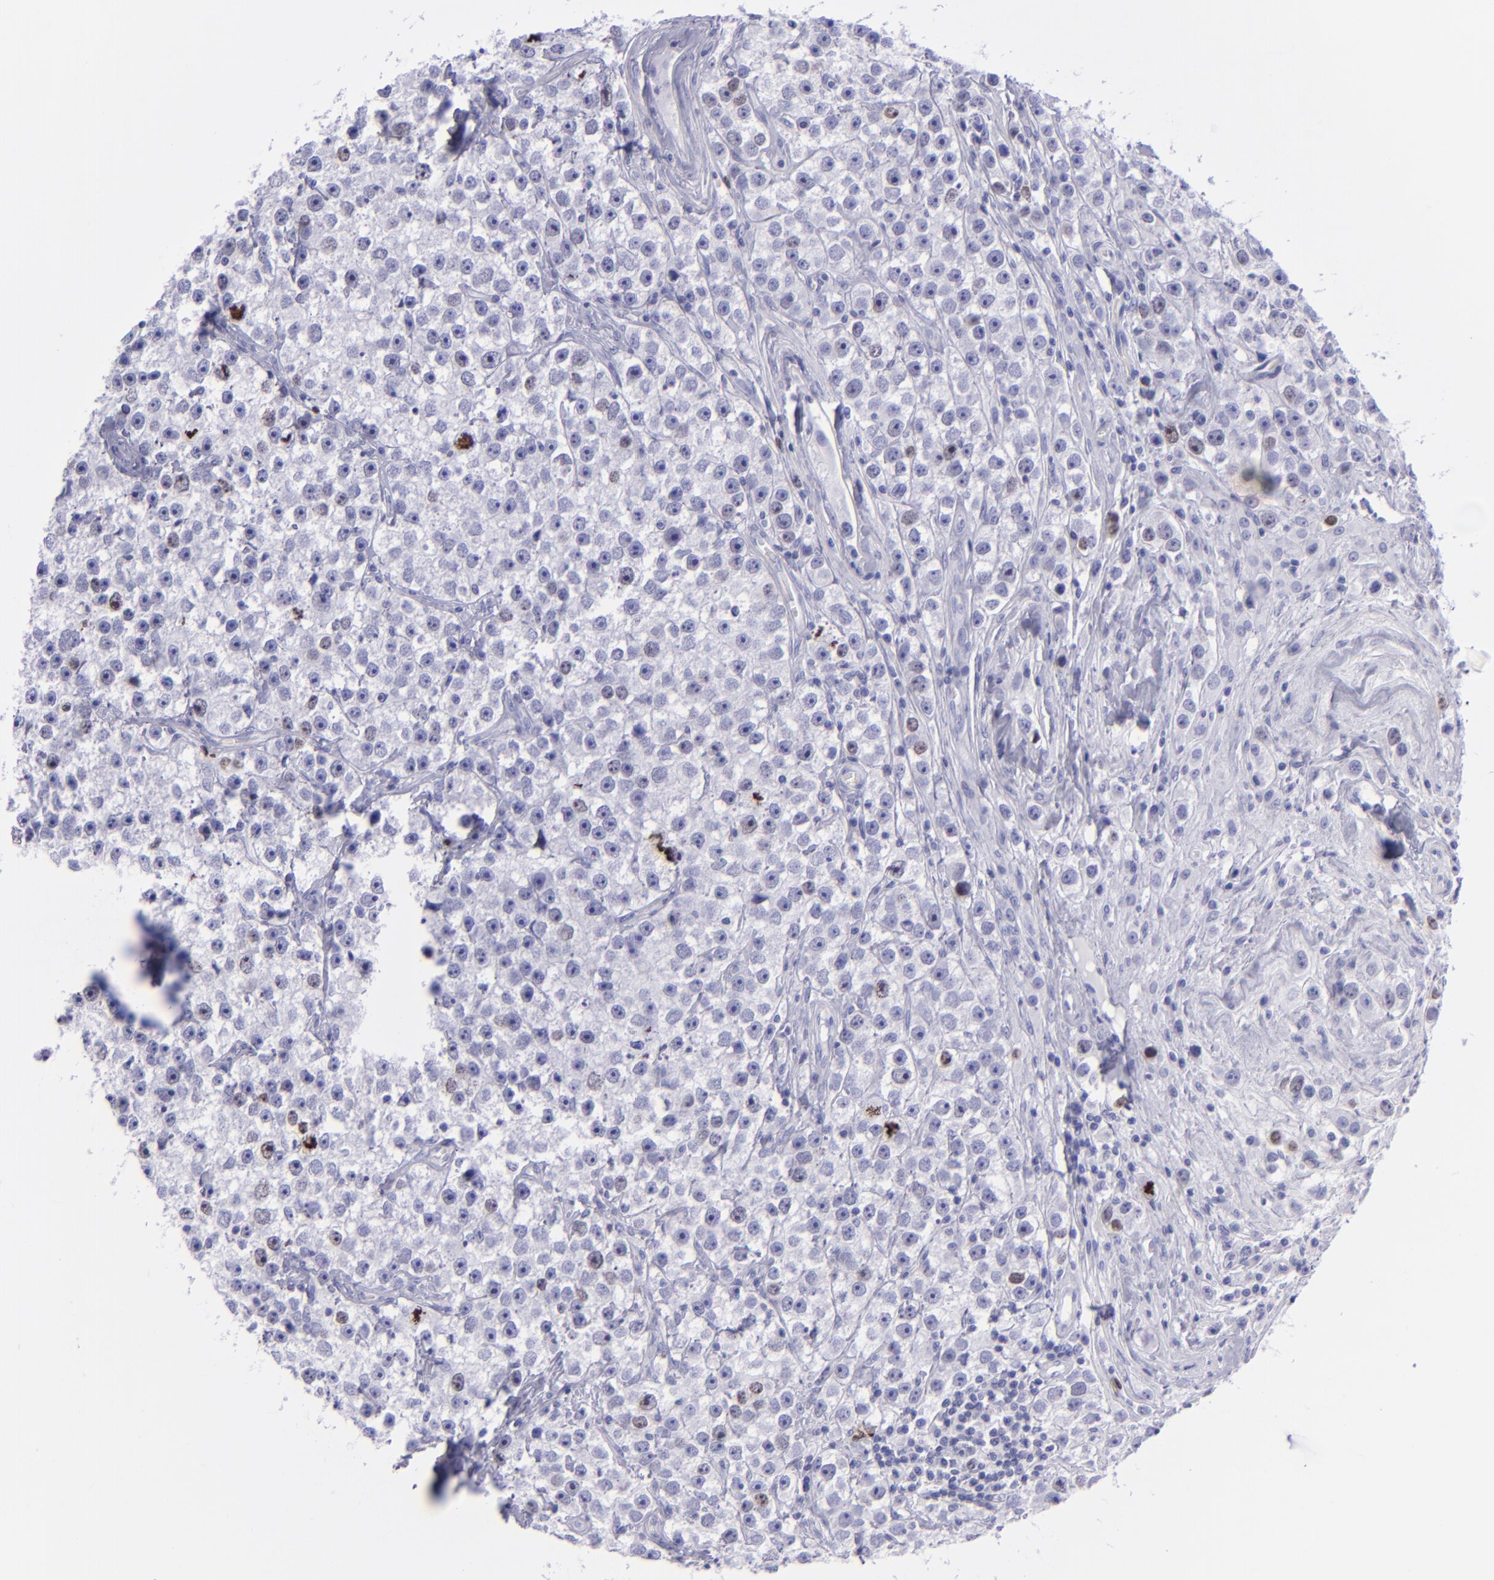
{"staining": {"intensity": "strong", "quantity": "<25%", "location": "nuclear"}, "tissue": "testis cancer", "cell_type": "Tumor cells", "image_type": "cancer", "snomed": [{"axis": "morphology", "description": "Seminoma, NOS"}, {"axis": "topography", "description": "Testis"}], "caption": "A brown stain labels strong nuclear staining of a protein in seminoma (testis) tumor cells.", "gene": "TOP2A", "patient": {"sex": "male", "age": 32}}